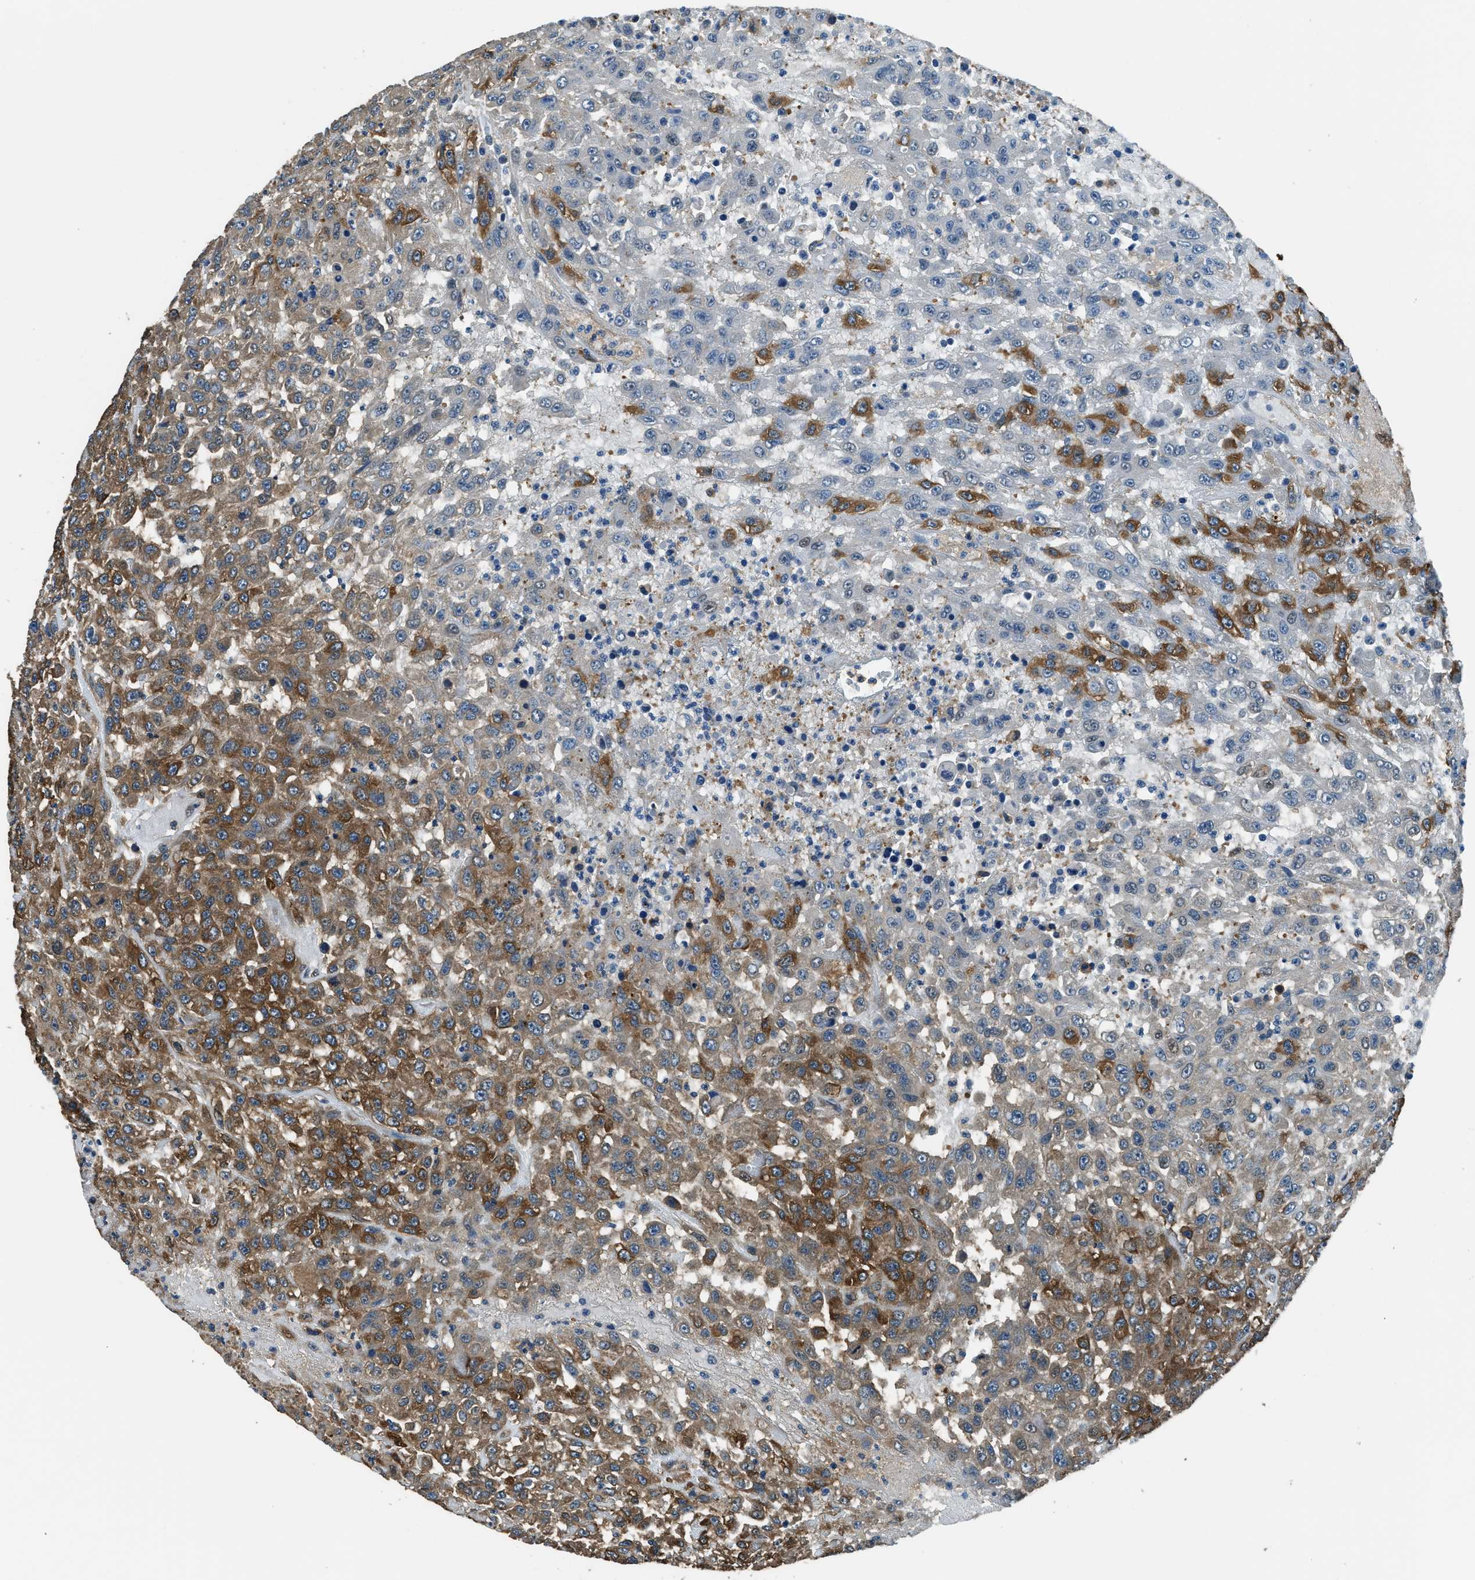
{"staining": {"intensity": "strong", "quantity": ">75%", "location": "cytoplasmic/membranous"}, "tissue": "urothelial cancer", "cell_type": "Tumor cells", "image_type": "cancer", "snomed": [{"axis": "morphology", "description": "Urothelial carcinoma, High grade"}, {"axis": "topography", "description": "Urinary bladder"}], "caption": "This photomicrograph exhibits IHC staining of human urothelial carcinoma (high-grade), with high strong cytoplasmic/membranous expression in approximately >75% of tumor cells.", "gene": "ARFGAP2", "patient": {"sex": "male", "age": 46}}